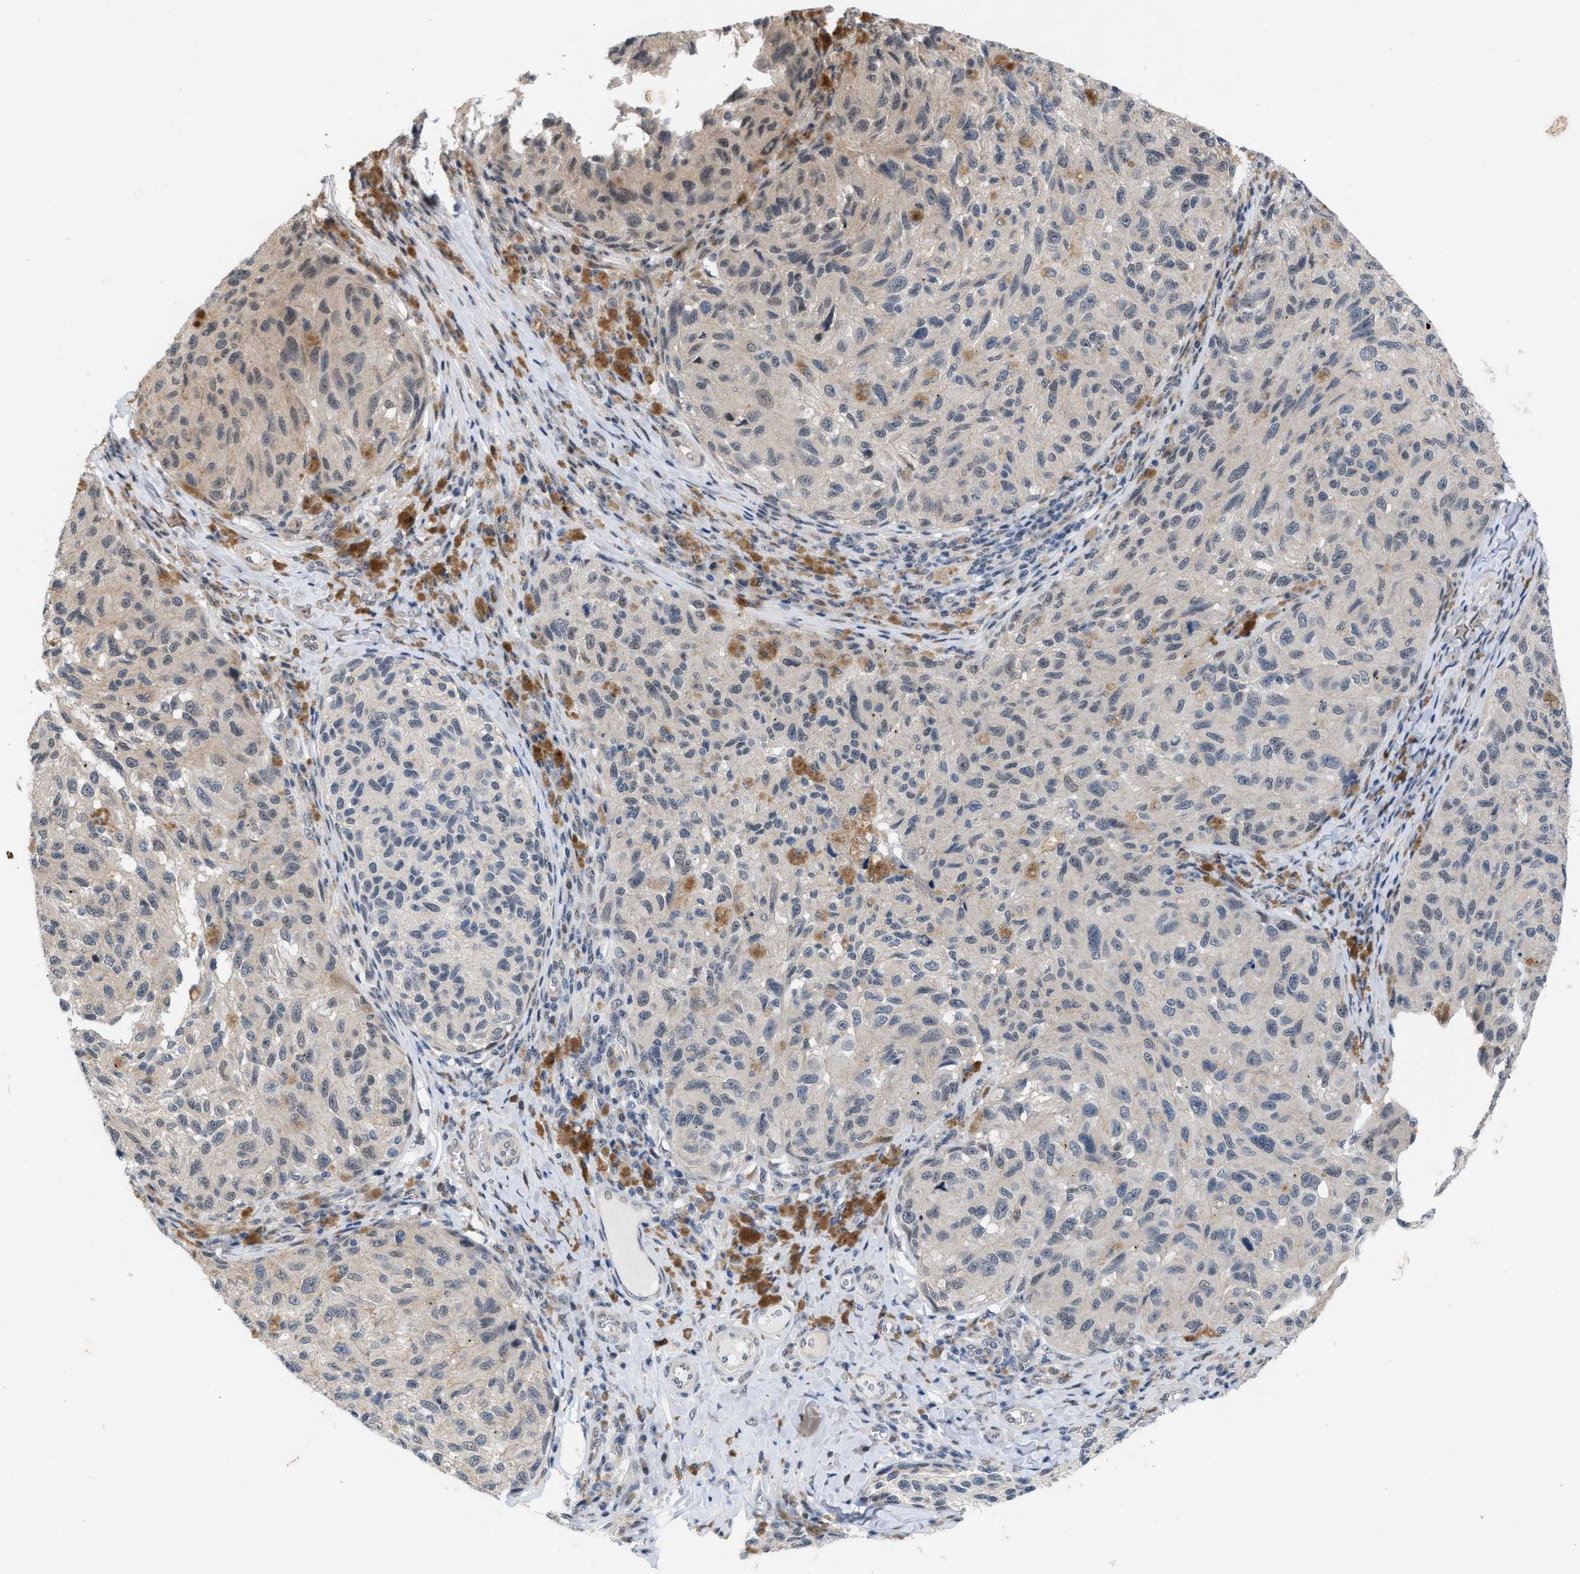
{"staining": {"intensity": "negative", "quantity": "none", "location": "none"}, "tissue": "melanoma", "cell_type": "Tumor cells", "image_type": "cancer", "snomed": [{"axis": "morphology", "description": "Malignant melanoma, NOS"}, {"axis": "topography", "description": "Skin"}], "caption": "The micrograph reveals no significant positivity in tumor cells of malignant melanoma.", "gene": "TXNRD3", "patient": {"sex": "female", "age": 73}}